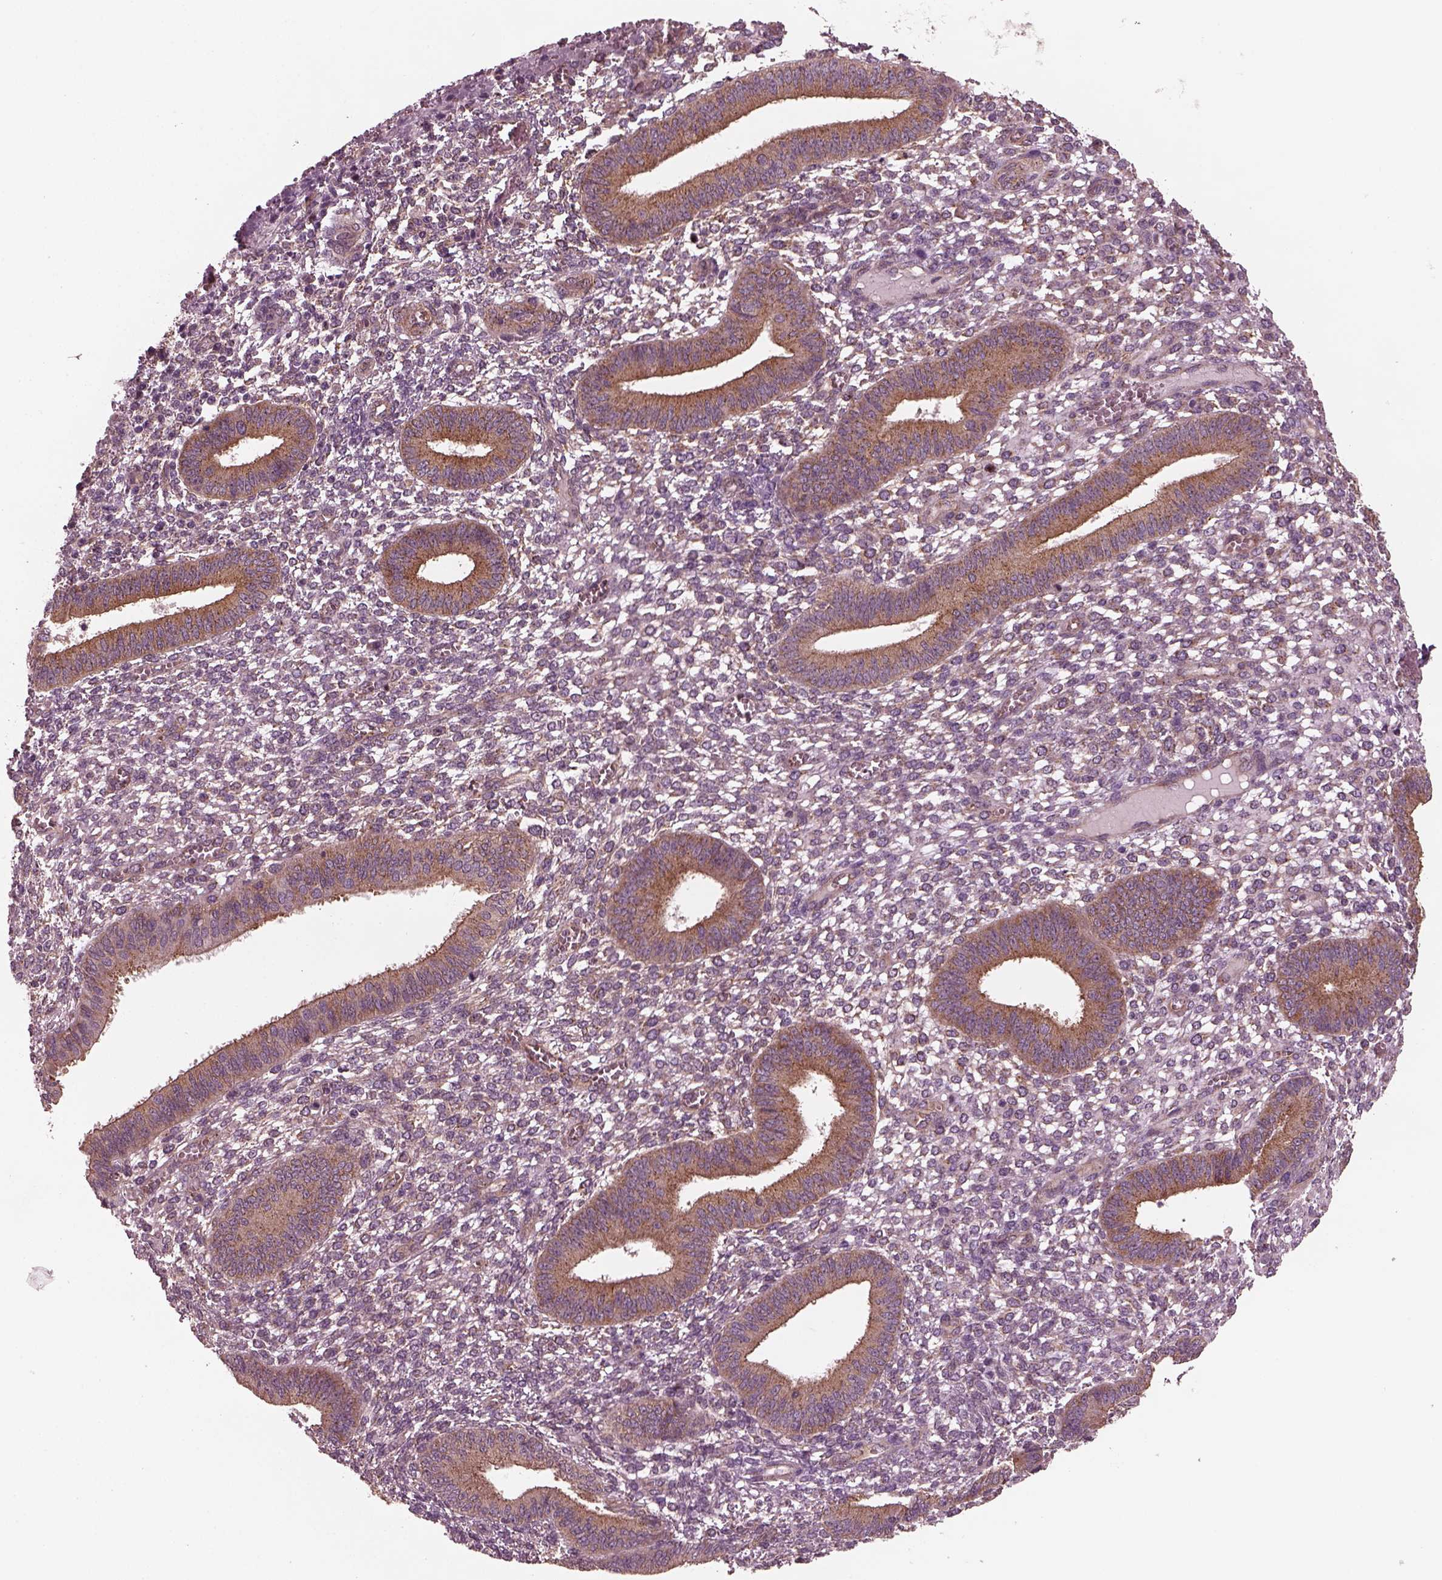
{"staining": {"intensity": "negative", "quantity": "none", "location": "none"}, "tissue": "endometrium", "cell_type": "Cells in endometrial stroma", "image_type": "normal", "snomed": [{"axis": "morphology", "description": "Normal tissue, NOS"}, {"axis": "topography", "description": "Endometrium"}], "caption": "High power microscopy histopathology image of an IHC photomicrograph of normal endometrium, revealing no significant positivity in cells in endometrial stroma. Nuclei are stained in blue.", "gene": "TUBG1", "patient": {"sex": "female", "age": 42}}